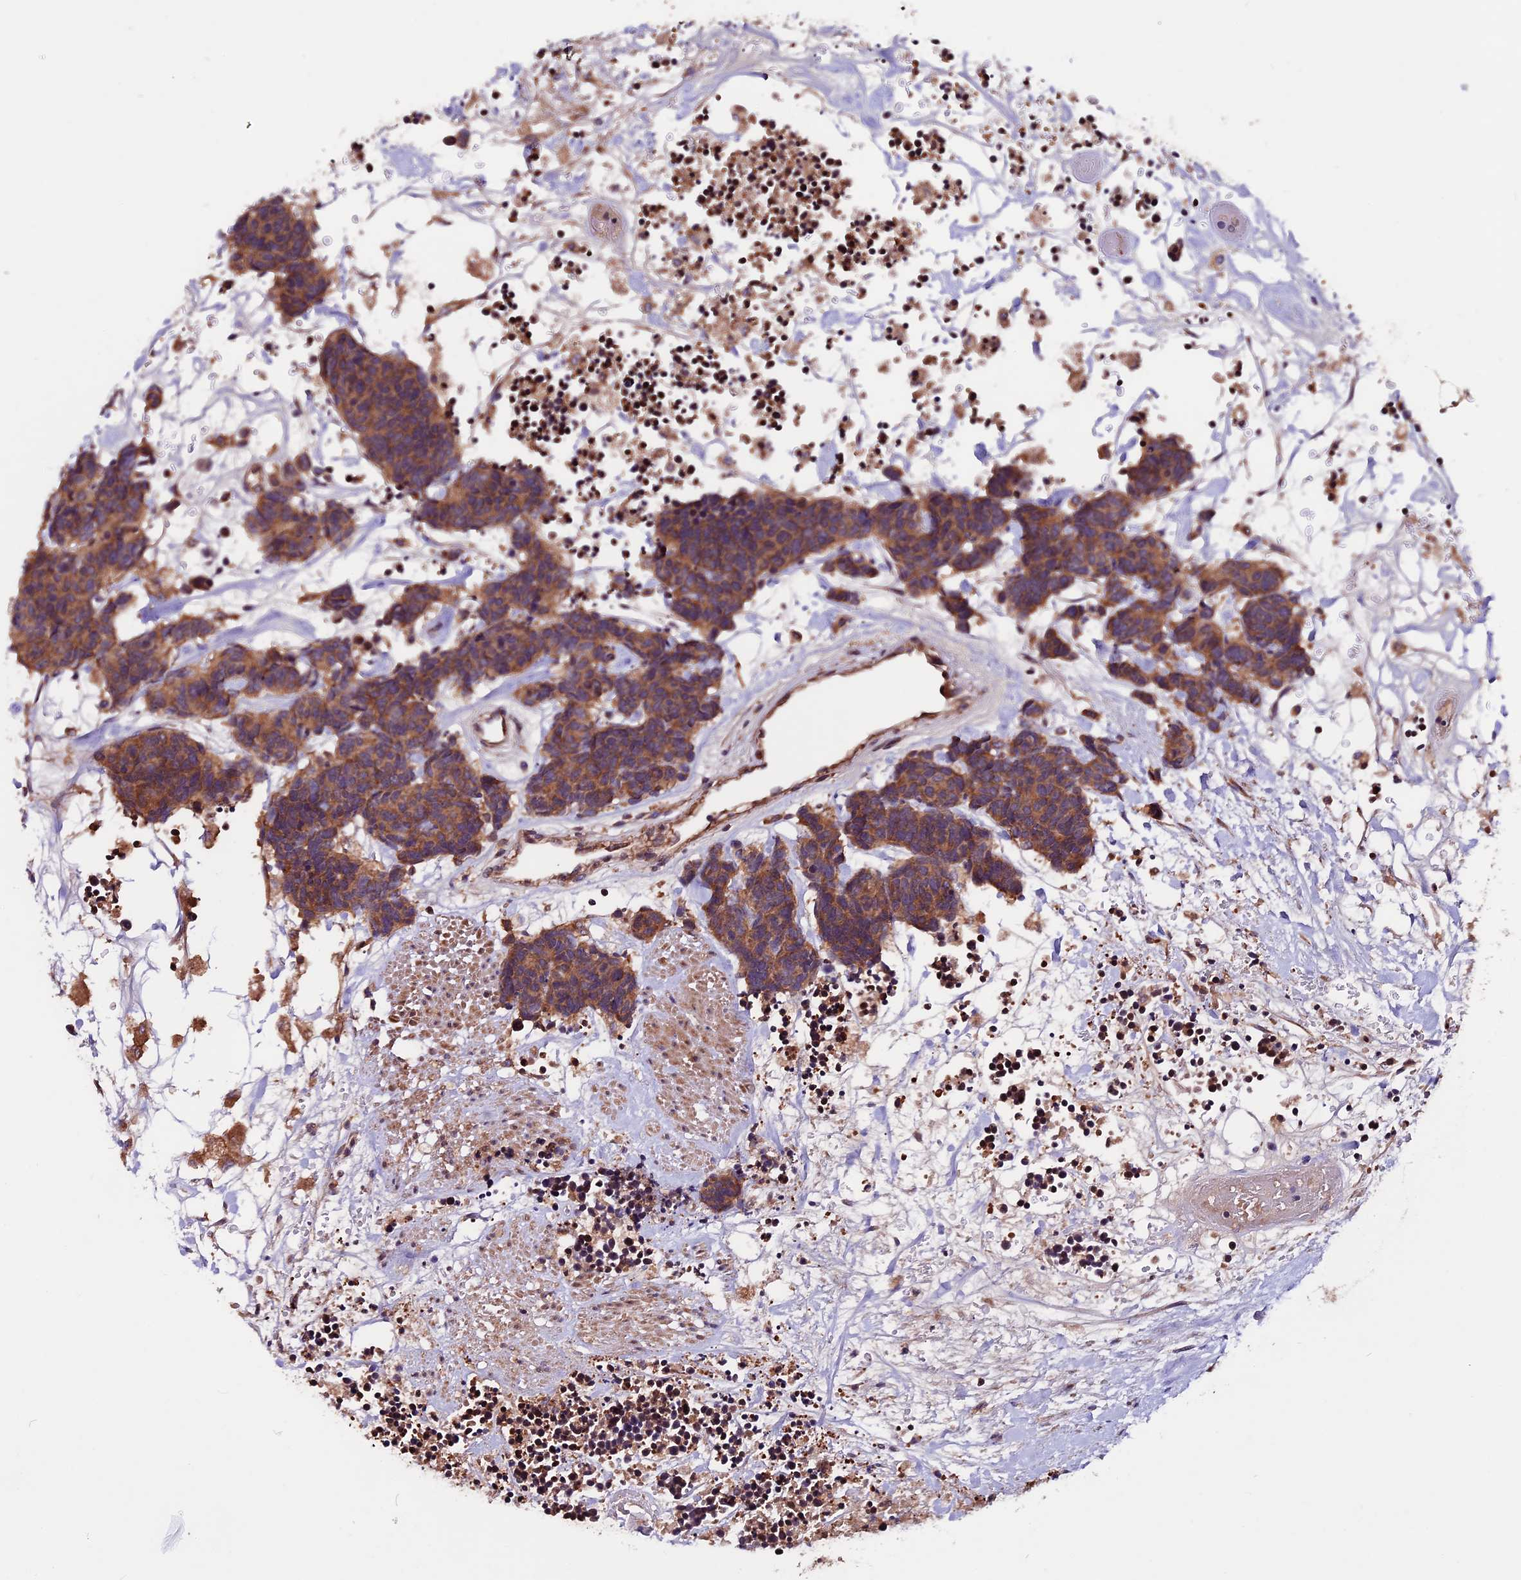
{"staining": {"intensity": "moderate", "quantity": ">75%", "location": "cytoplasmic/membranous"}, "tissue": "carcinoid", "cell_type": "Tumor cells", "image_type": "cancer", "snomed": [{"axis": "morphology", "description": "Carcinoma, NOS"}, {"axis": "morphology", "description": "Carcinoid, malignant, NOS"}, {"axis": "topography", "description": "Urinary bladder"}], "caption": "Human carcinoma stained with a protein marker exhibits moderate staining in tumor cells.", "gene": "ZNF598", "patient": {"sex": "male", "age": 57}}